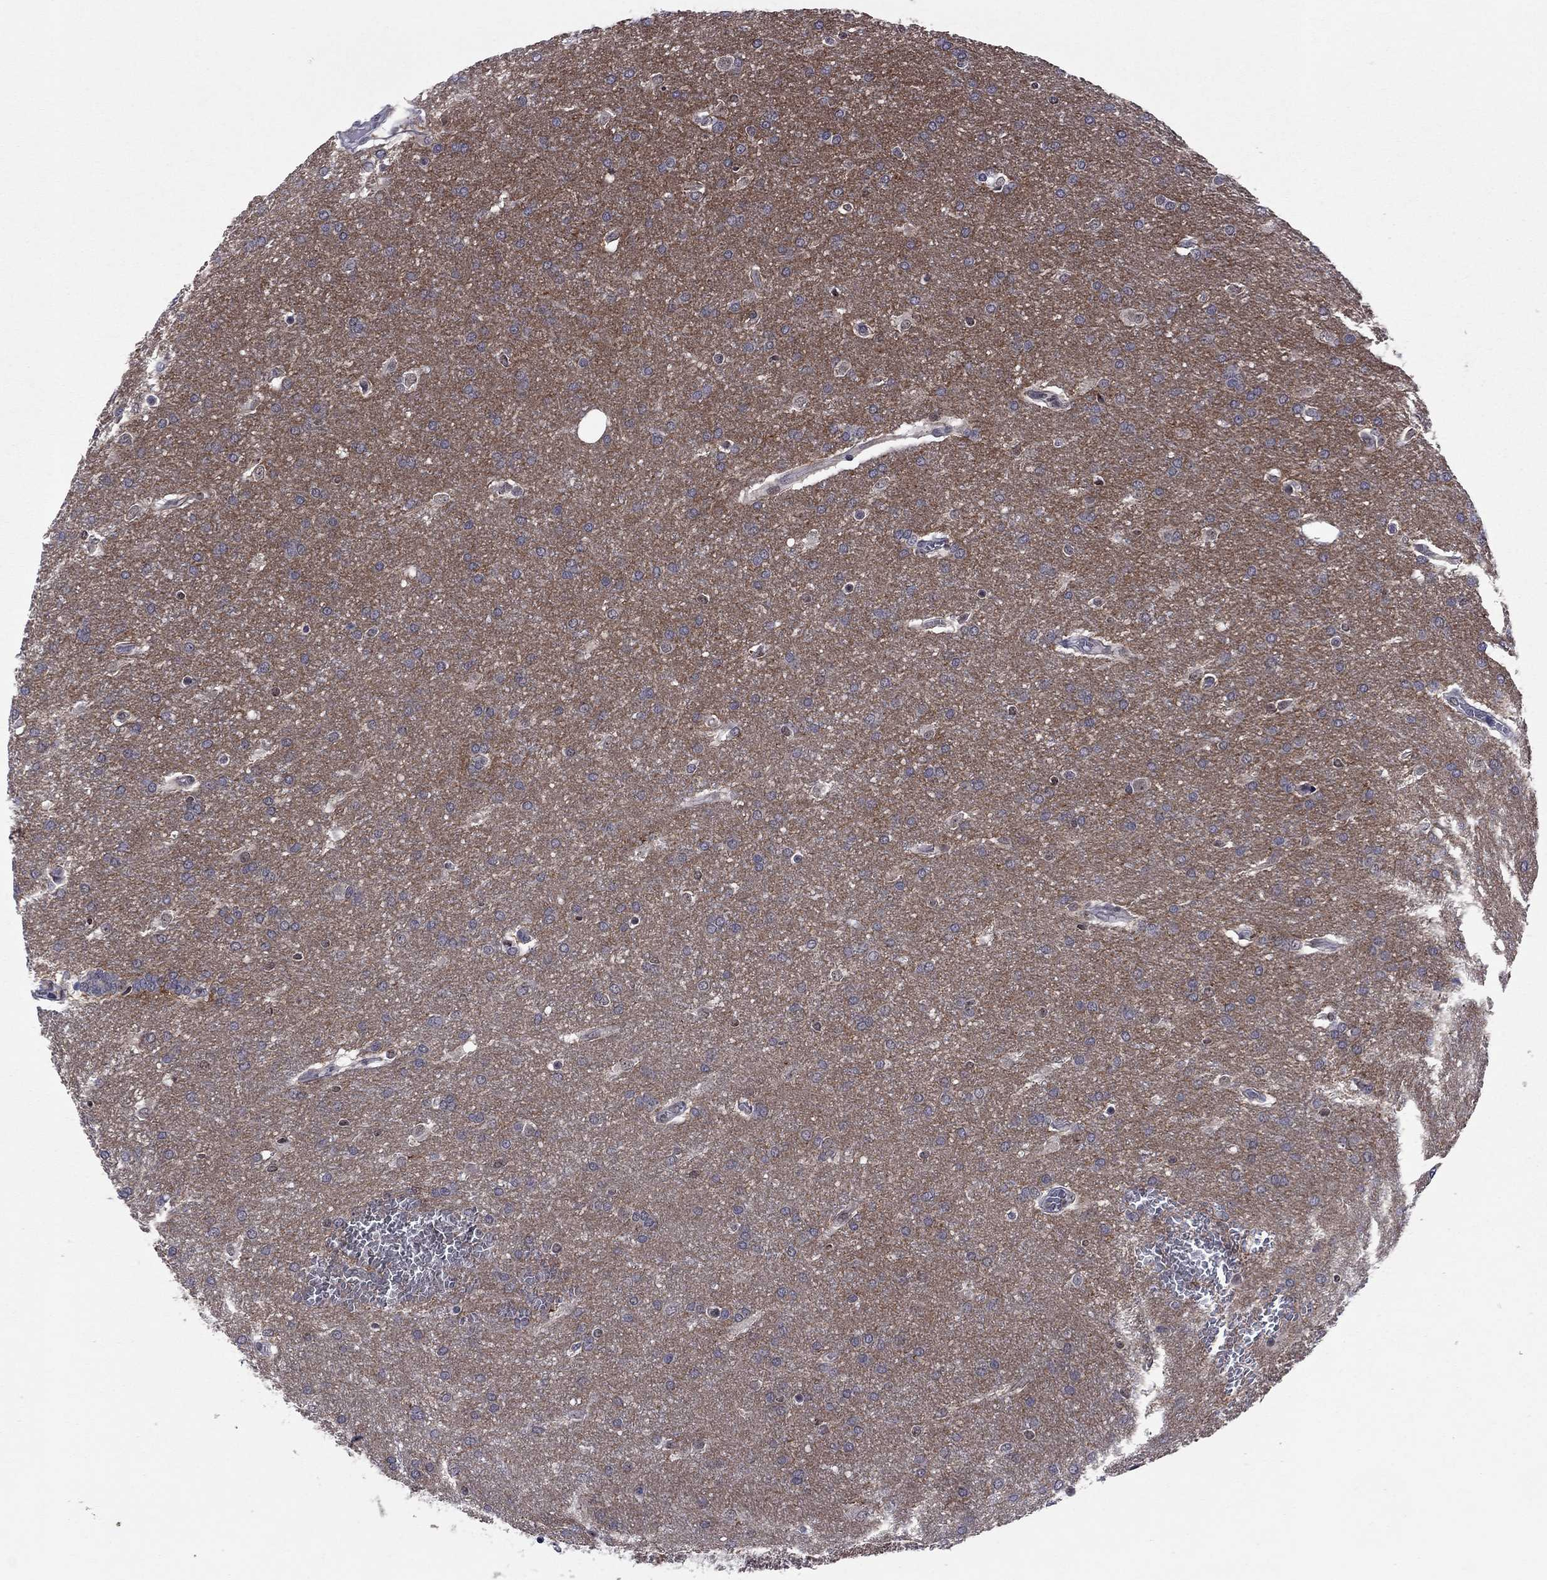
{"staining": {"intensity": "negative", "quantity": "none", "location": "none"}, "tissue": "glioma", "cell_type": "Tumor cells", "image_type": "cancer", "snomed": [{"axis": "morphology", "description": "Glioma, malignant, Low grade"}, {"axis": "topography", "description": "Brain"}], "caption": "This histopathology image is of glioma stained with immunohistochemistry (IHC) to label a protein in brown with the nuclei are counter-stained blue. There is no positivity in tumor cells.", "gene": "TAF9", "patient": {"sex": "female", "age": 32}}